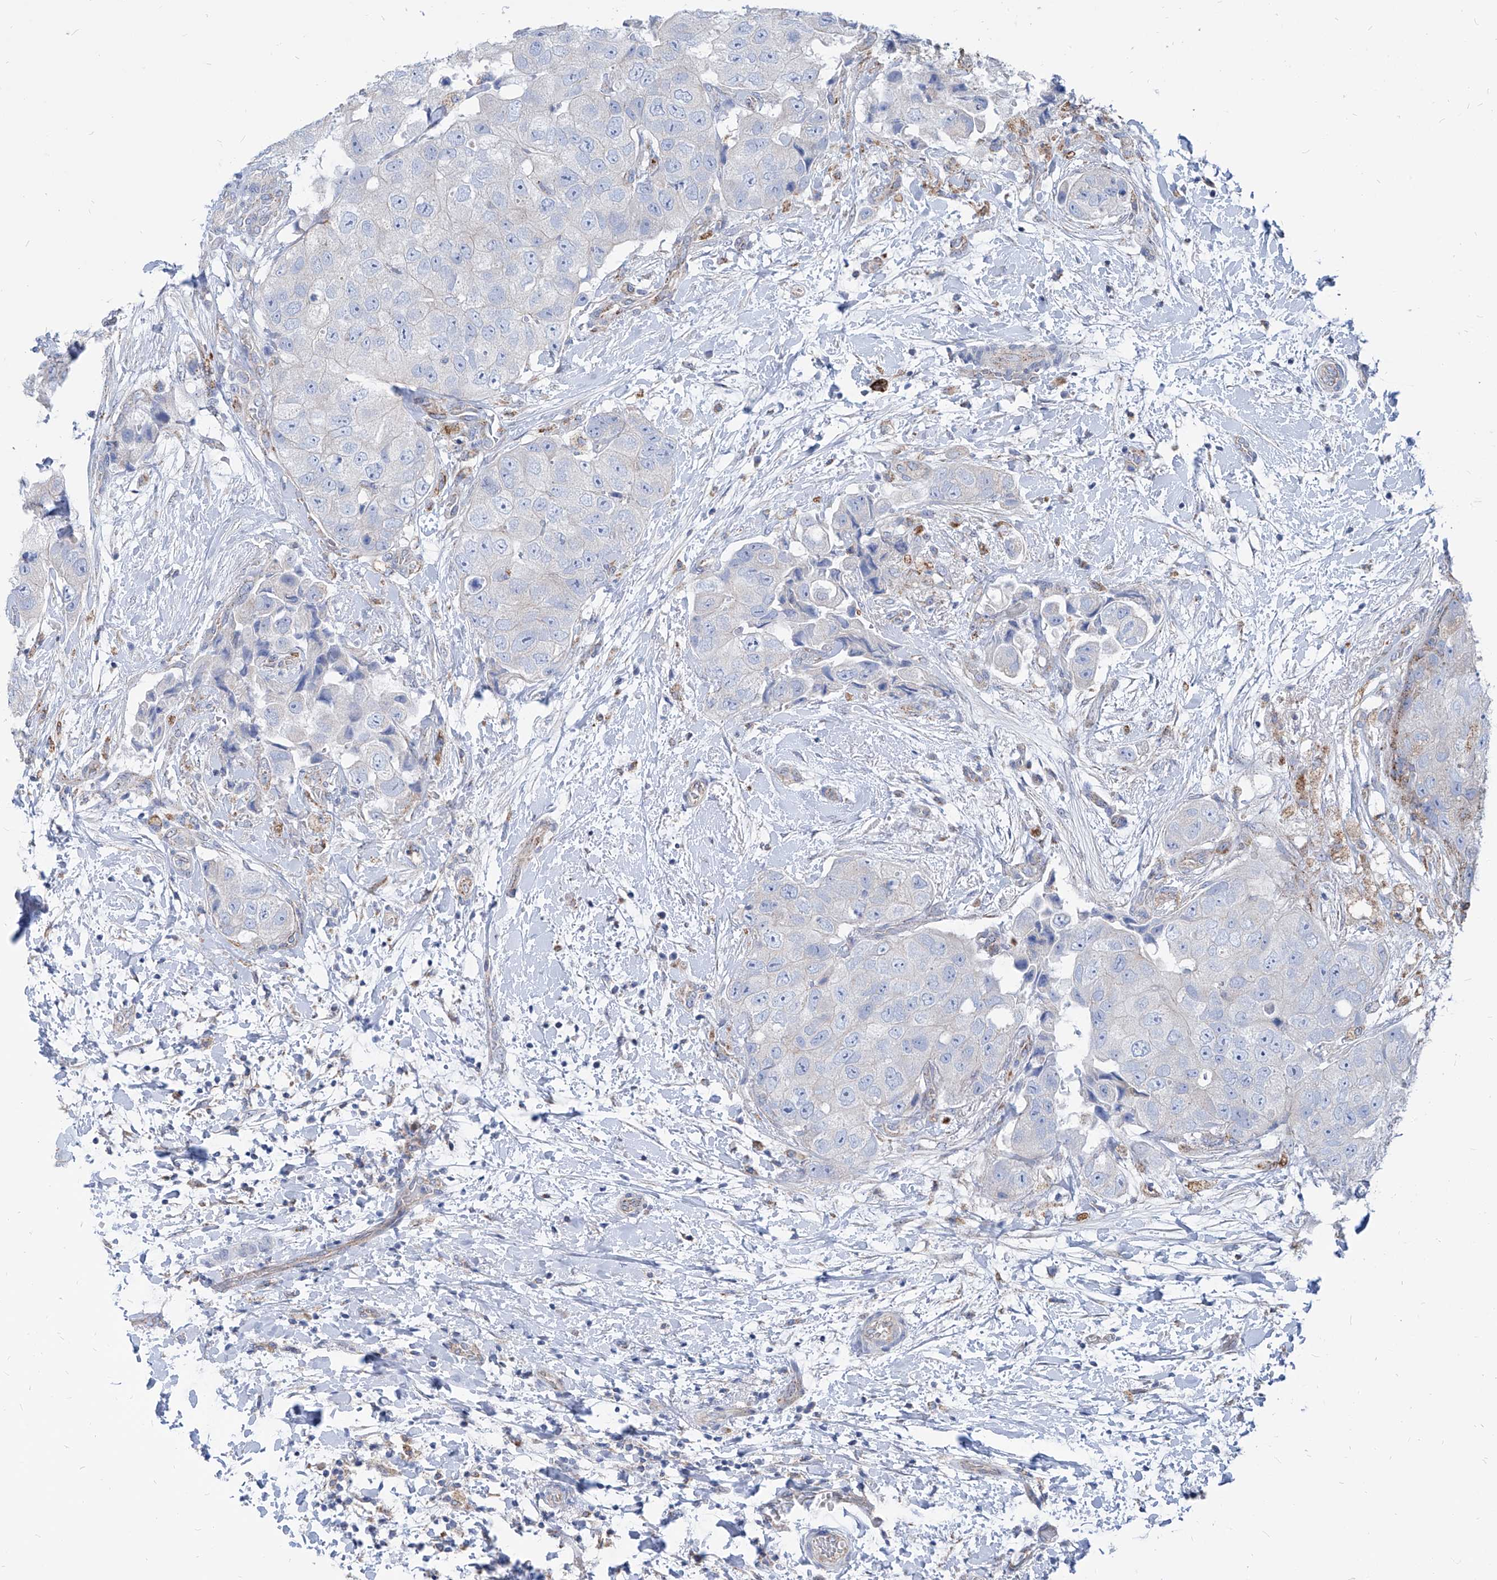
{"staining": {"intensity": "negative", "quantity": "none", "location": "none"}, "tissue": "breast cancer", "cell_type": "Tumor cells", "image_type": "cancer", "snomed": [{"axis": "morphology", "description": "Normal tissue, NOS"}, {"axis": "morphology", "description": "Duct carcinoma"}, {"axis": "topography", "description": "Breast"}], "caption": "An image of breast cancer stained for a protein displays no brown staining in tumor cells.", "gene": "AGPS", "patient": {"sex": "female", "age": 62}}